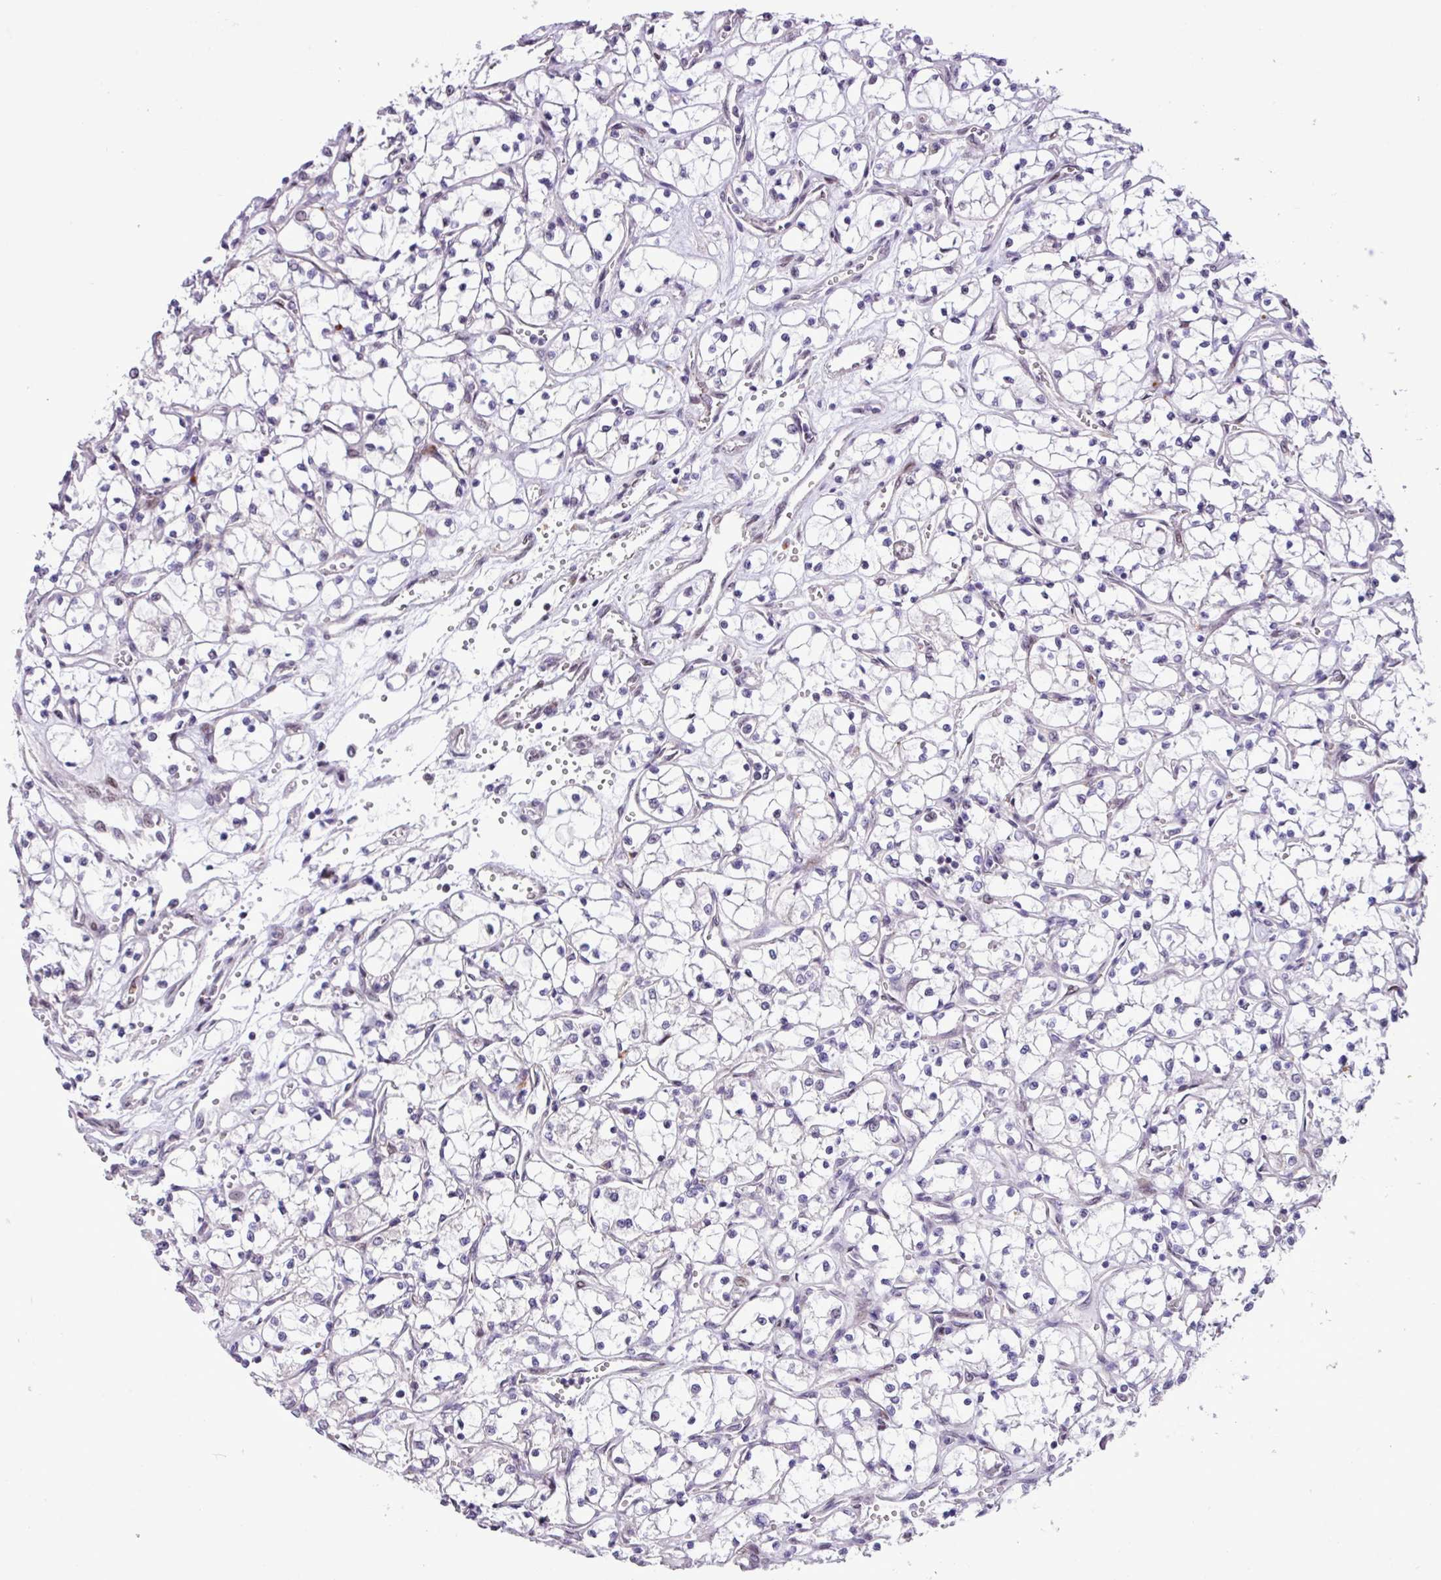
{"staining": {"intensity": "negative", "quantity": "none", "location": "none"}, "tissue": "renal cancer", "cell_type": "Tumor cells", "image_type": "cancer", "snomed": [{"axis": "morphology", "description": "Adenocarcinoma, NOS"}, {"axis": "topography", "description": "Kidney"}], "caption": "IHC of human renal cancer (adenocarcinoma) shows no expression in tumor cells. (DAB immunohistochemistry (IHC) visualized using brightfield microscopy, high magnification).", "gene": "ZNF354A", "patient": {"sex": "female", "age": 69}}